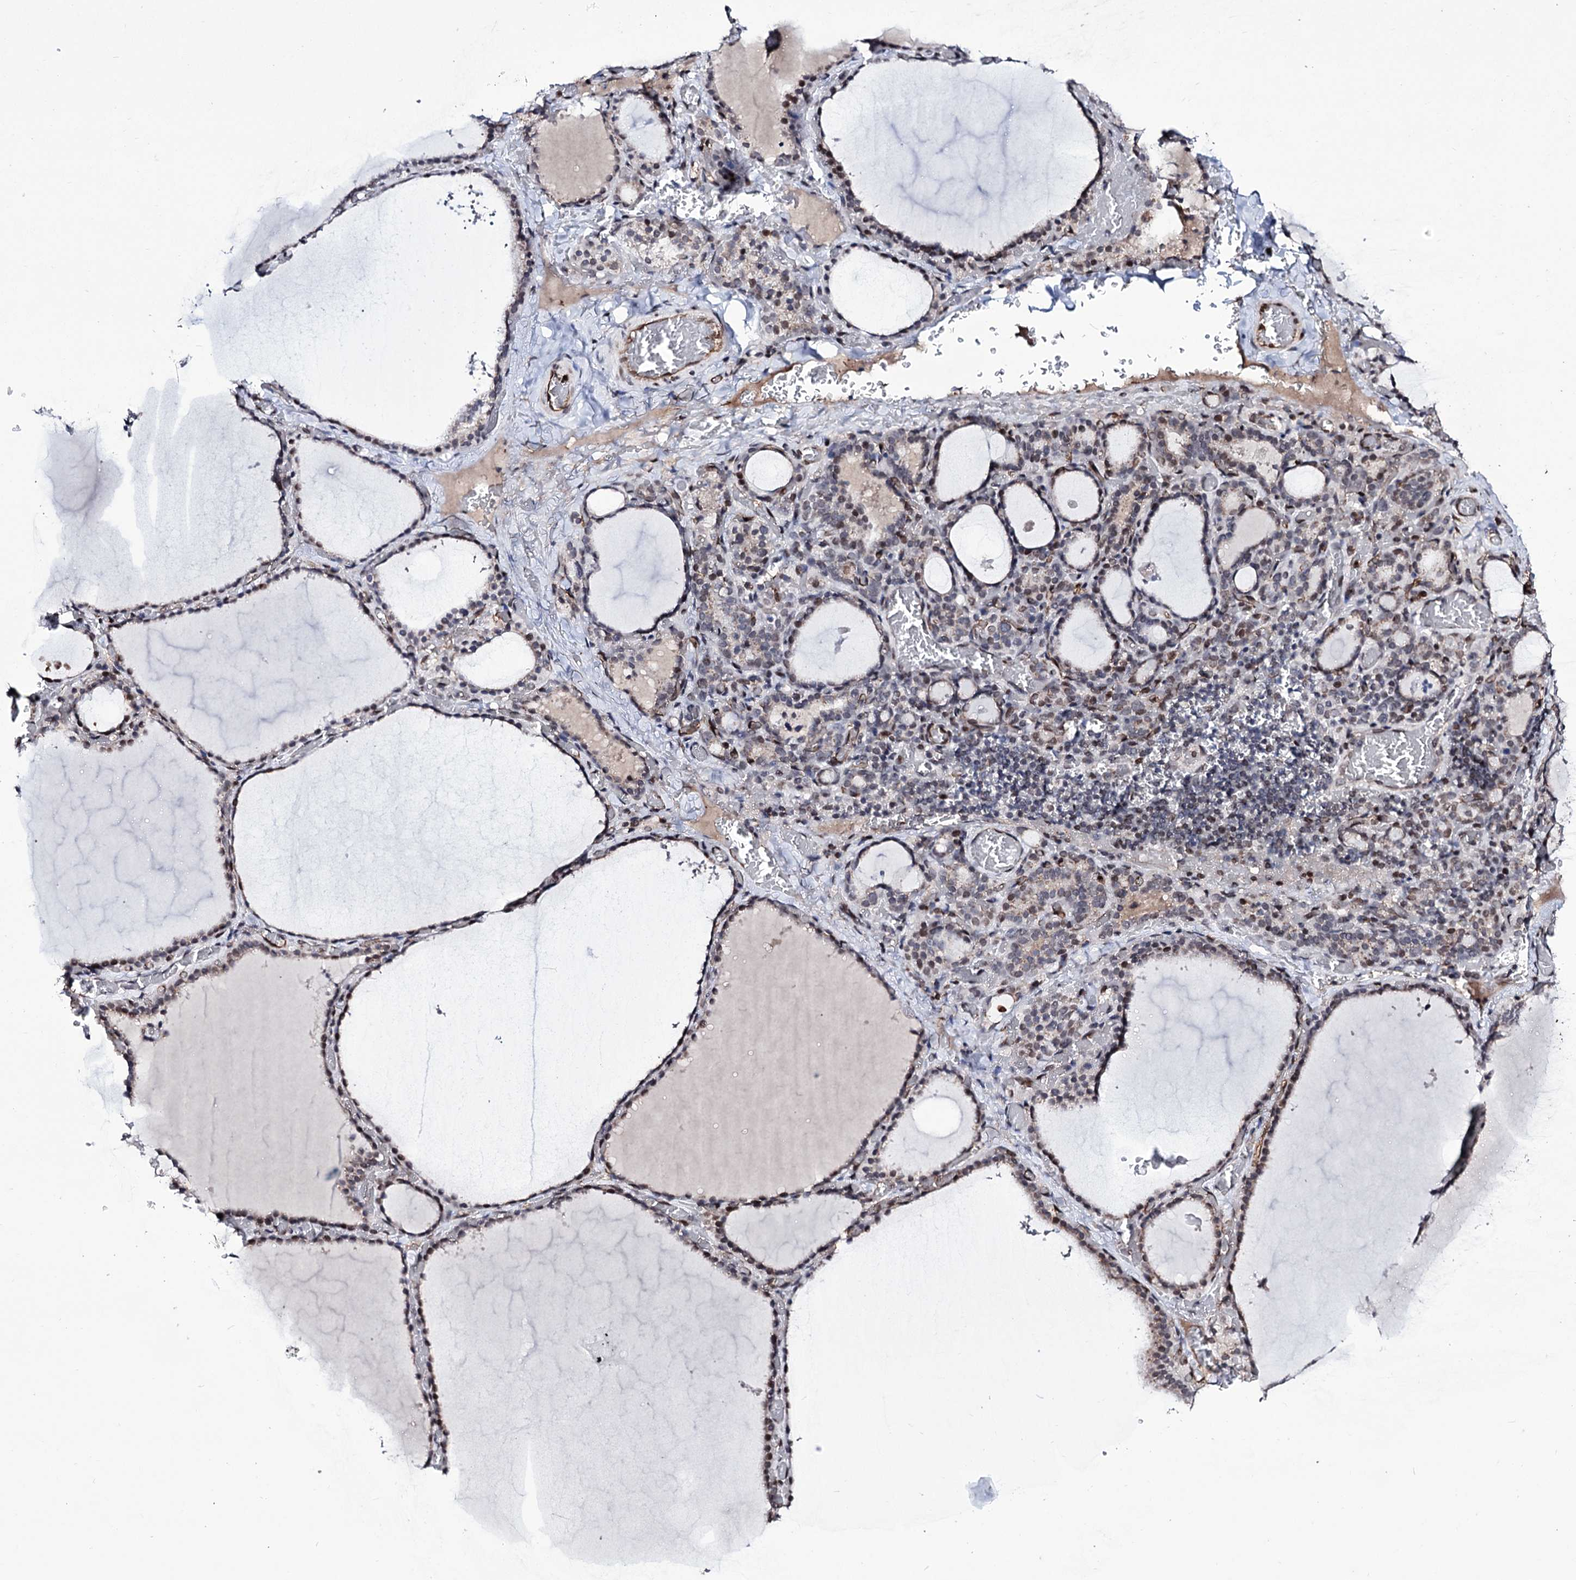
{"staining": {"intensity": "moderate", "quantity": "25%-75%", "location": "nuclear"}, "tissue": "thyroid gland", "cell_type": "Glandular cells", "image_type": "normal", "snomed": [{"axis": "morphology", "description": "Normal tissue, NOS"}, {"axis": "topography", "description": "Thyroid gland"}], "caption": "A brown stain shows moderate nuclear staining of a protein in glandular cells of normal human thyroid gland.", "gene": "ZC3H12C", "patient": {"sex": "female", "age": 39}}